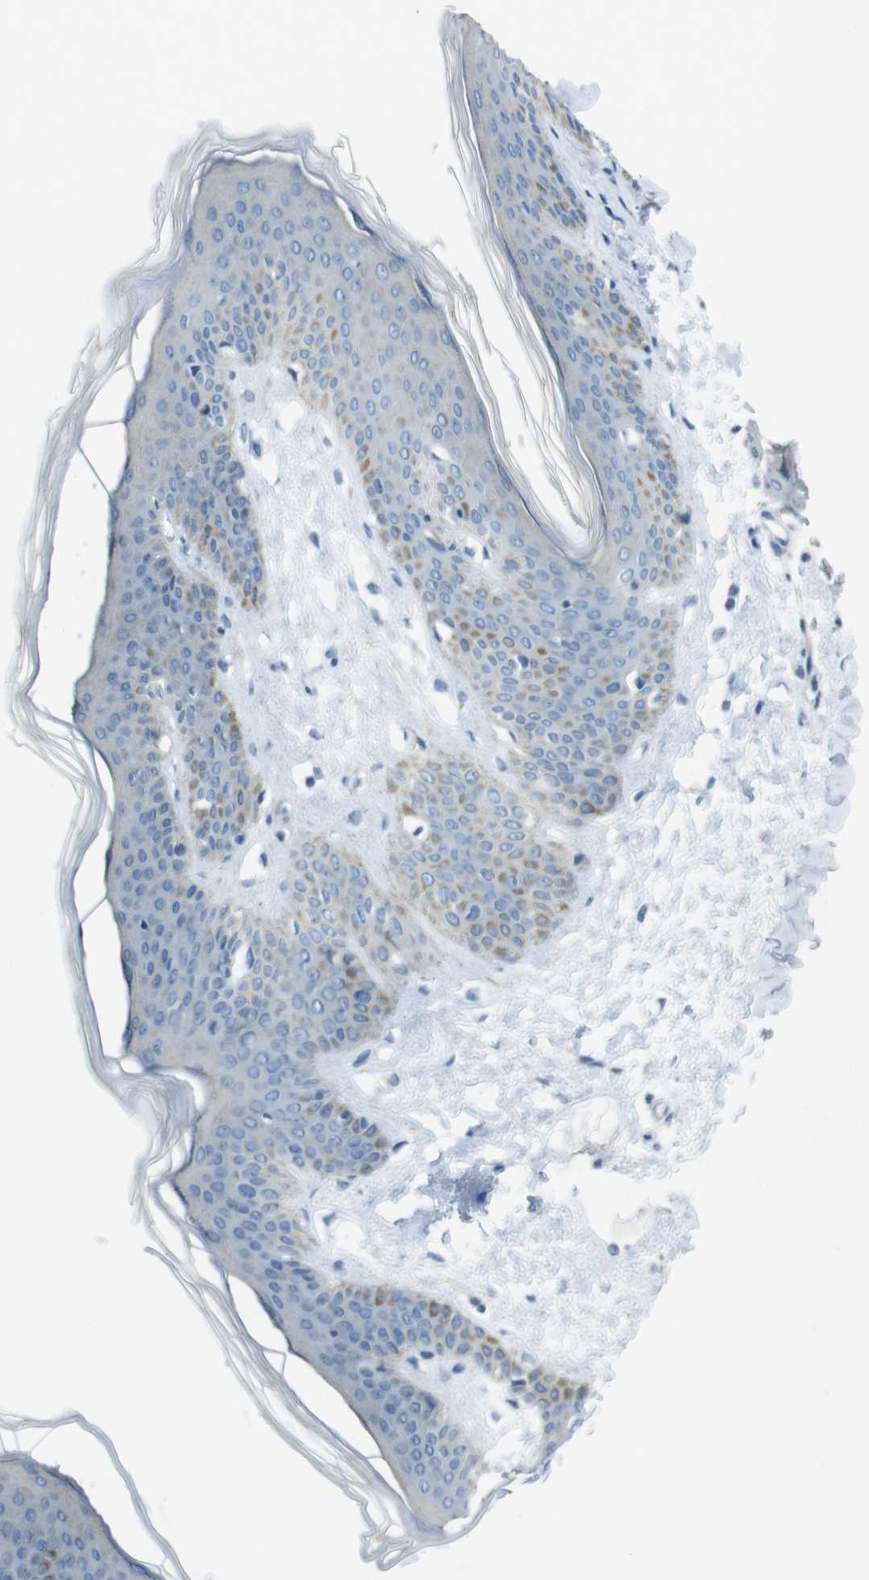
{"staining": {"intensity": "negative", "quantity": "none", "location": "none"}, "tissue": "skin", "cell_type": "Fibroblasts", "image_type": "normal", "snomed": [{"axis": "morphology", "description": "Normal tissue, NOS"}, {"axis": "topography", "description": "Skin"}], "caption": "Photomicrograph shows no protein expression in fibroblasts of benign skin.", "gene": "ENTPD7", "patient": {"sex": "female", "age": 17}}